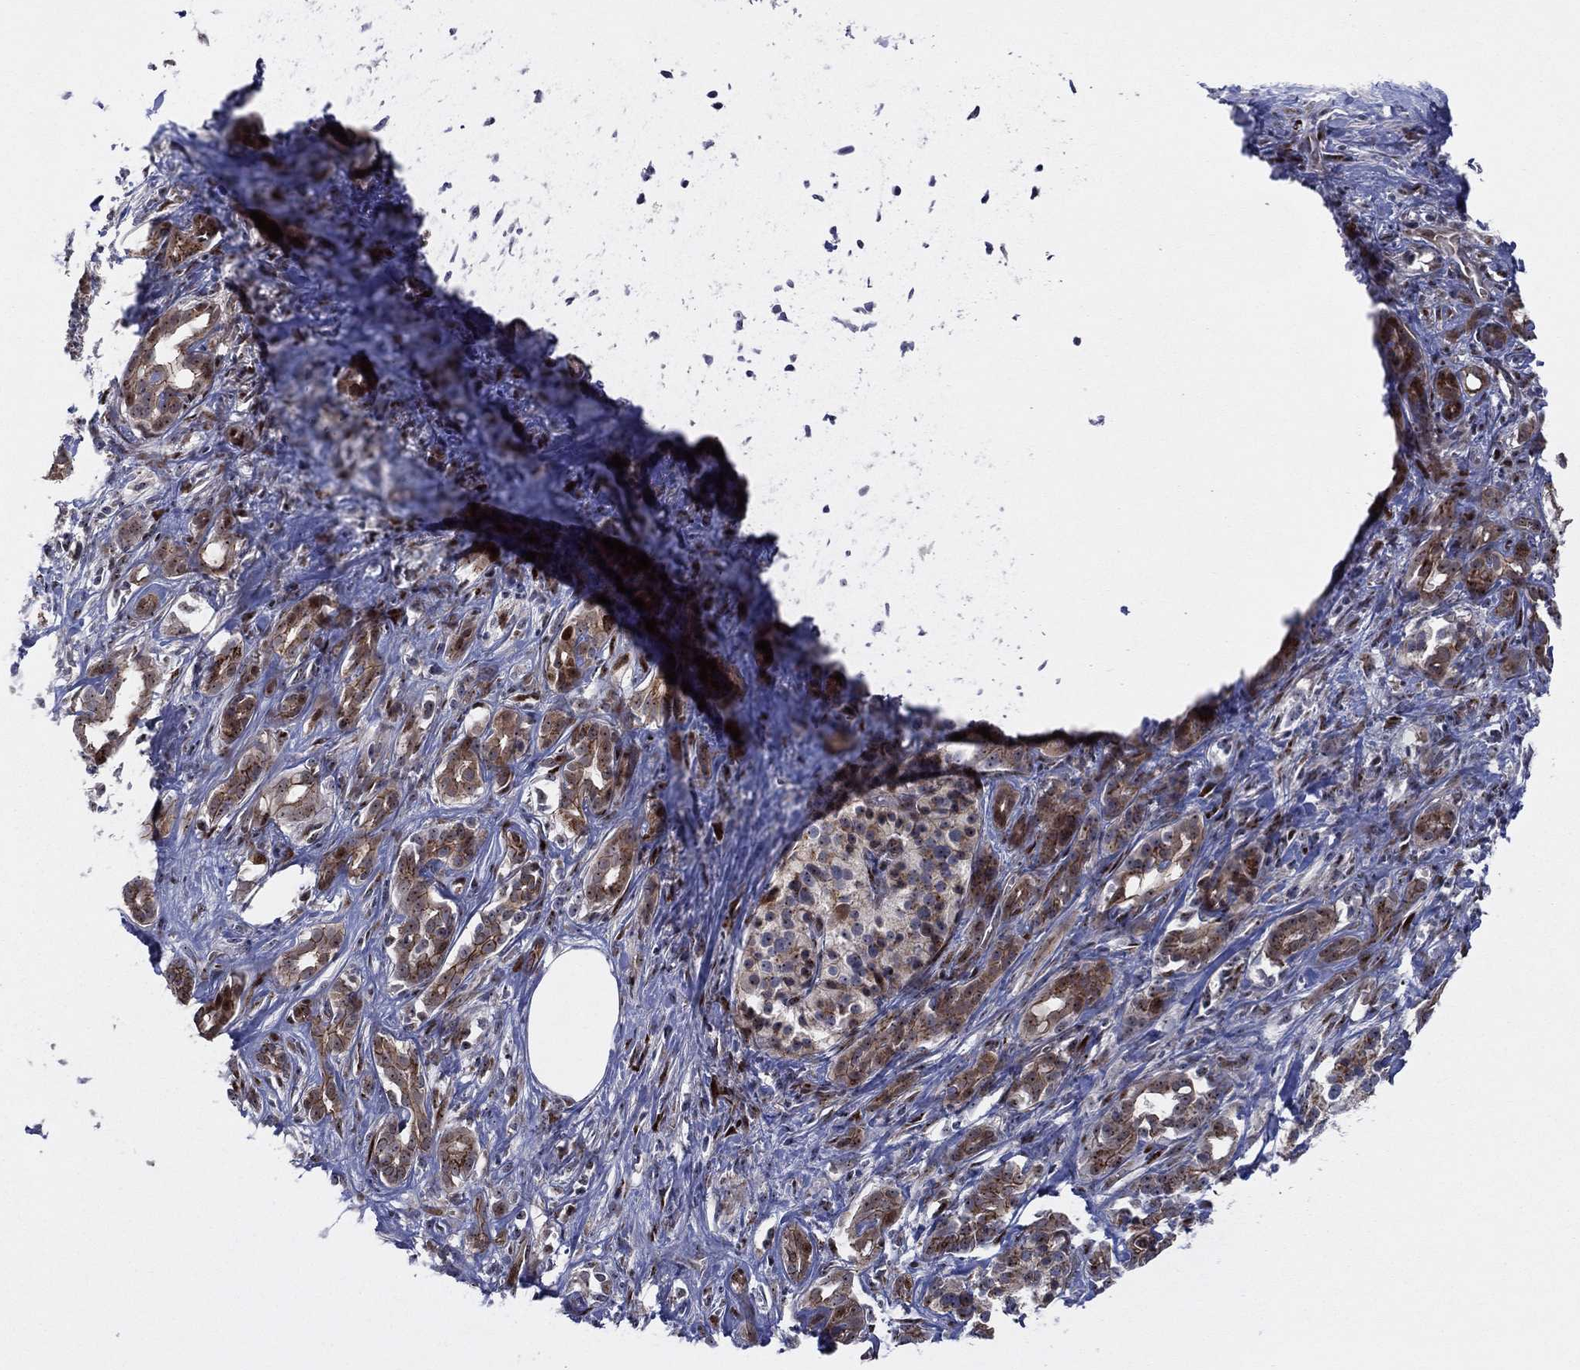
{"staining": {"intensity": "strong", "quantity": ">75%", "location": "cytoplasmic/membranous"}, "tissue": "pancreatic cancer", "cell_type": "Tumor cells", "image_type": "cancer", "snomed": [{"axis": "morphology", "description": "Adenocarcinoma, NOS"}, {"axis": "topography", "description": "Pancreas"}], "caption": "Adenocarcinoma (pancreatic) was stained to show a protein in brown. There is high levels of strong cytoplasmic/membranous positivity in approximately >75% of tumor cells.", "gene": "VHL", "patient": {"sex": "male", "age": 61}}